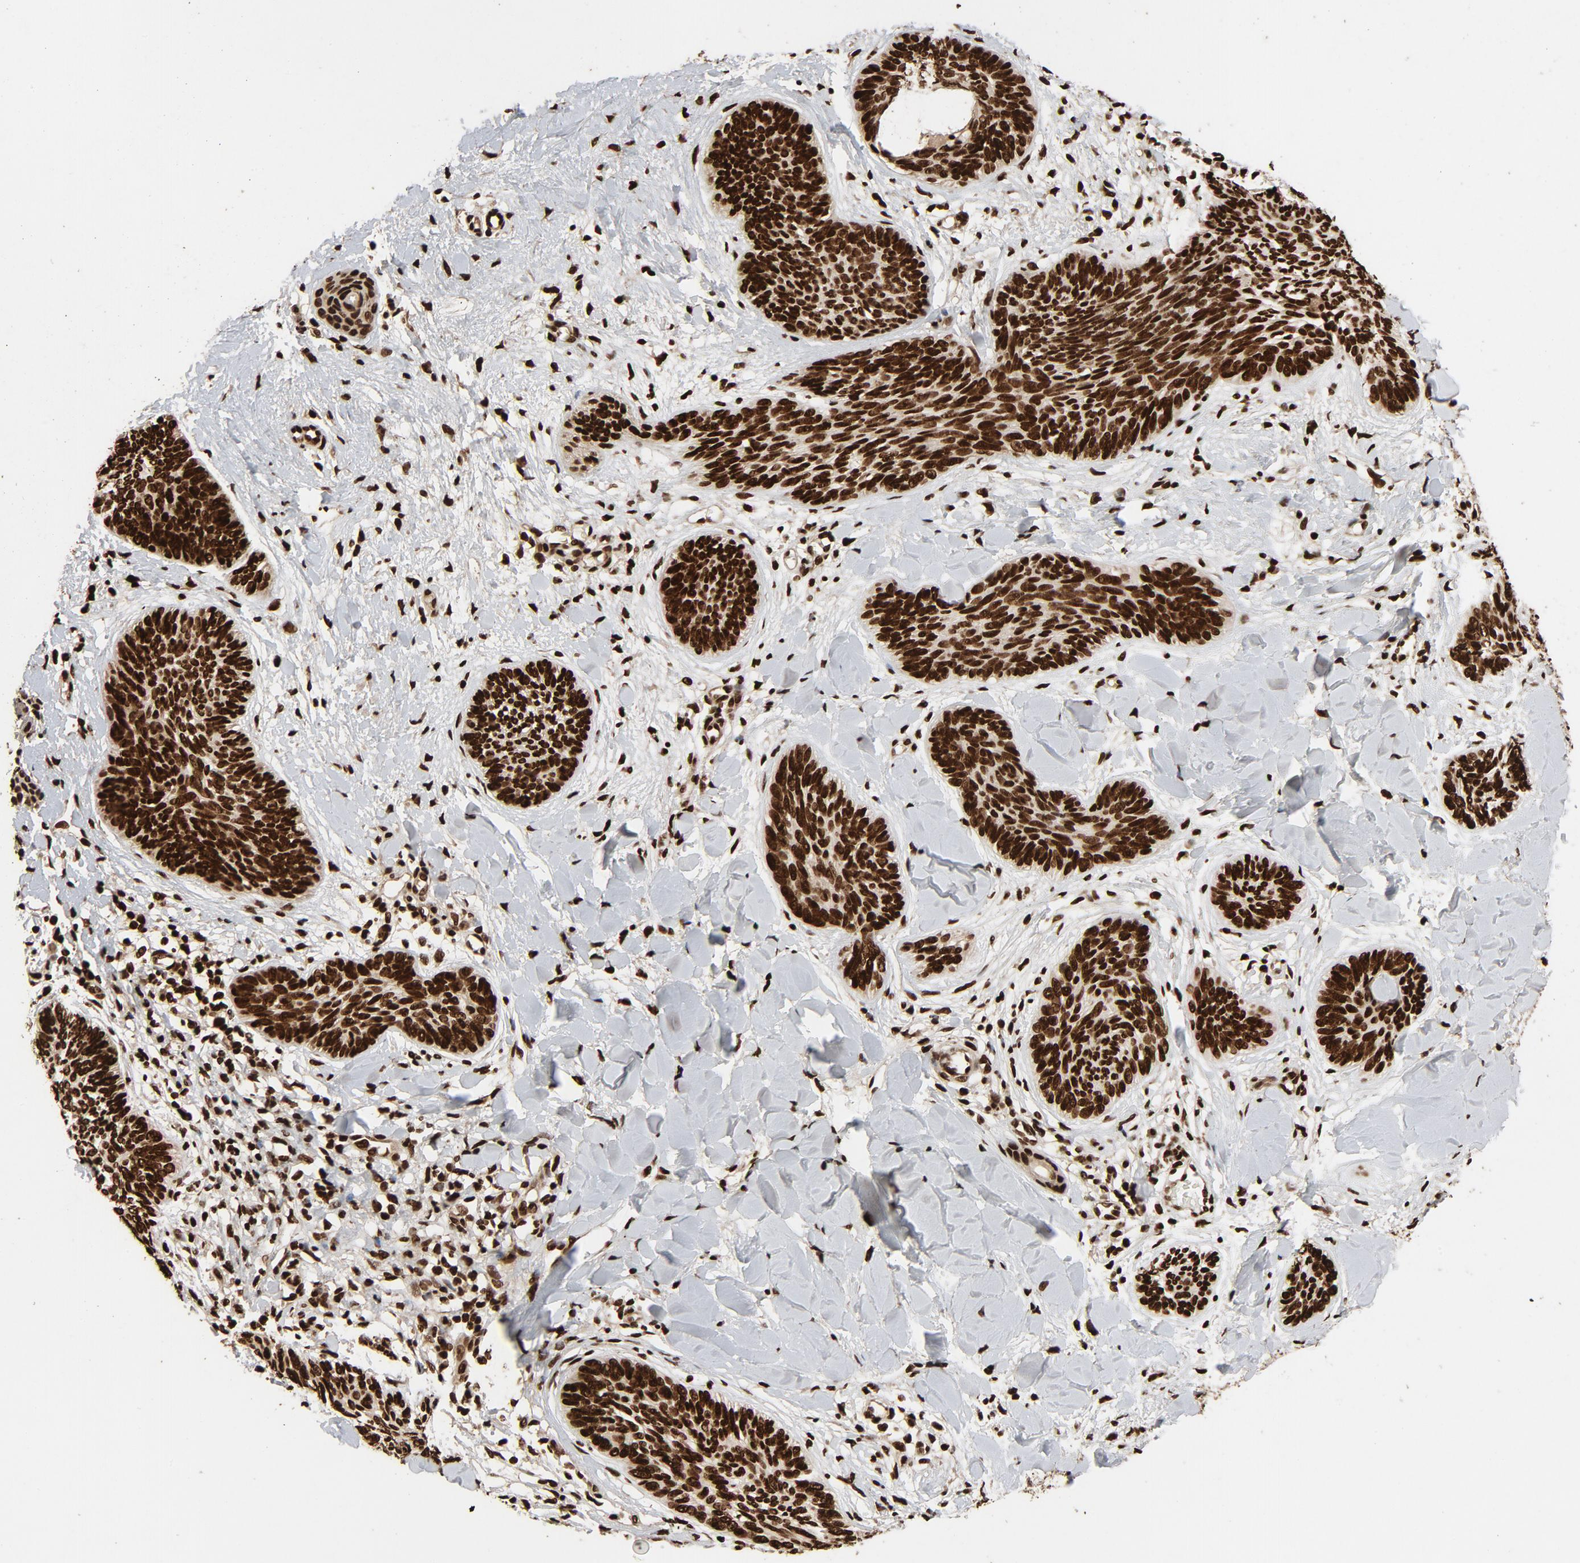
{"staining": {"intensity": "strong", "quantity": ">75%", "location": "nuclear"}, "tissue": "skin cancer", "cell_type": "Tumor cells", "image_type": "cancer", "snomed": [{"axis": "morphology", "description": "Basal cell carcinoma"}, {"axis": "topography", "description": "Skin"}], "caption": "A micrograph of skin basal cell carcinoma stained for a protein shows strong nuclear brown staining in tumor cells. (DAB IHC, brown staining for protein, blue staining for nuclei).", "gene": "TP53BP1", "patient": {"sex": "female", "age": 81}}